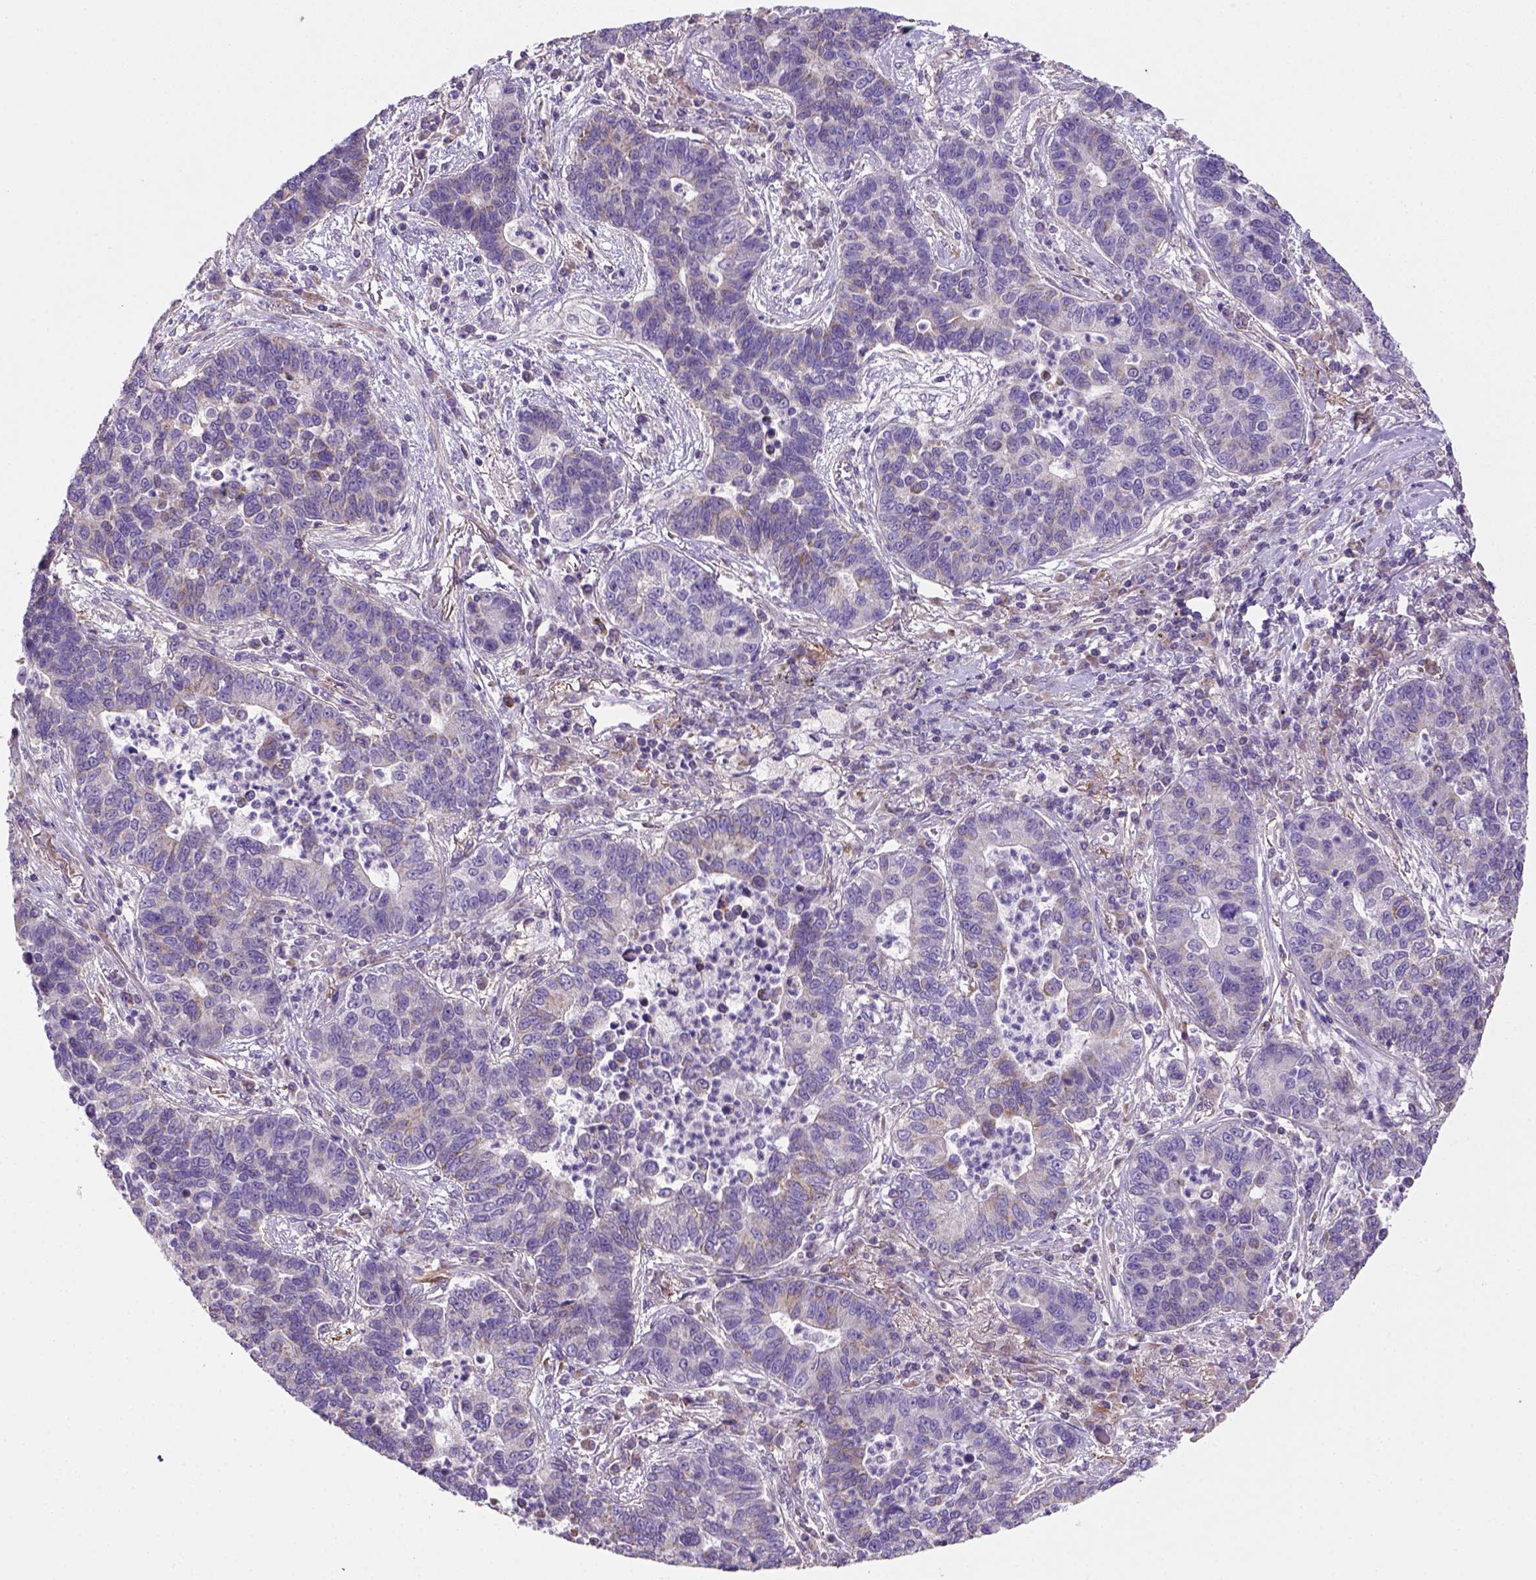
{"staining": {"intensity": "negative", "quantity": "none", "location": "none"}, "tissue": "lung cancer", "cell_type": "Tumor cells", "image_type": "cancer", "snomed": [{"axis": "morphology", "description": "Adenocarcinoma, NOS"}, {"axis": "topography", "description": "Lung"}], "caption": "Immunohistochemistry micrograph of lung cancer stained for a protein (brown), which exhibits no expression in tumor cells. Nuclei are stained in blue.", "gene": "HTRA1", "patient": {"sex": "female", "age": 57}}